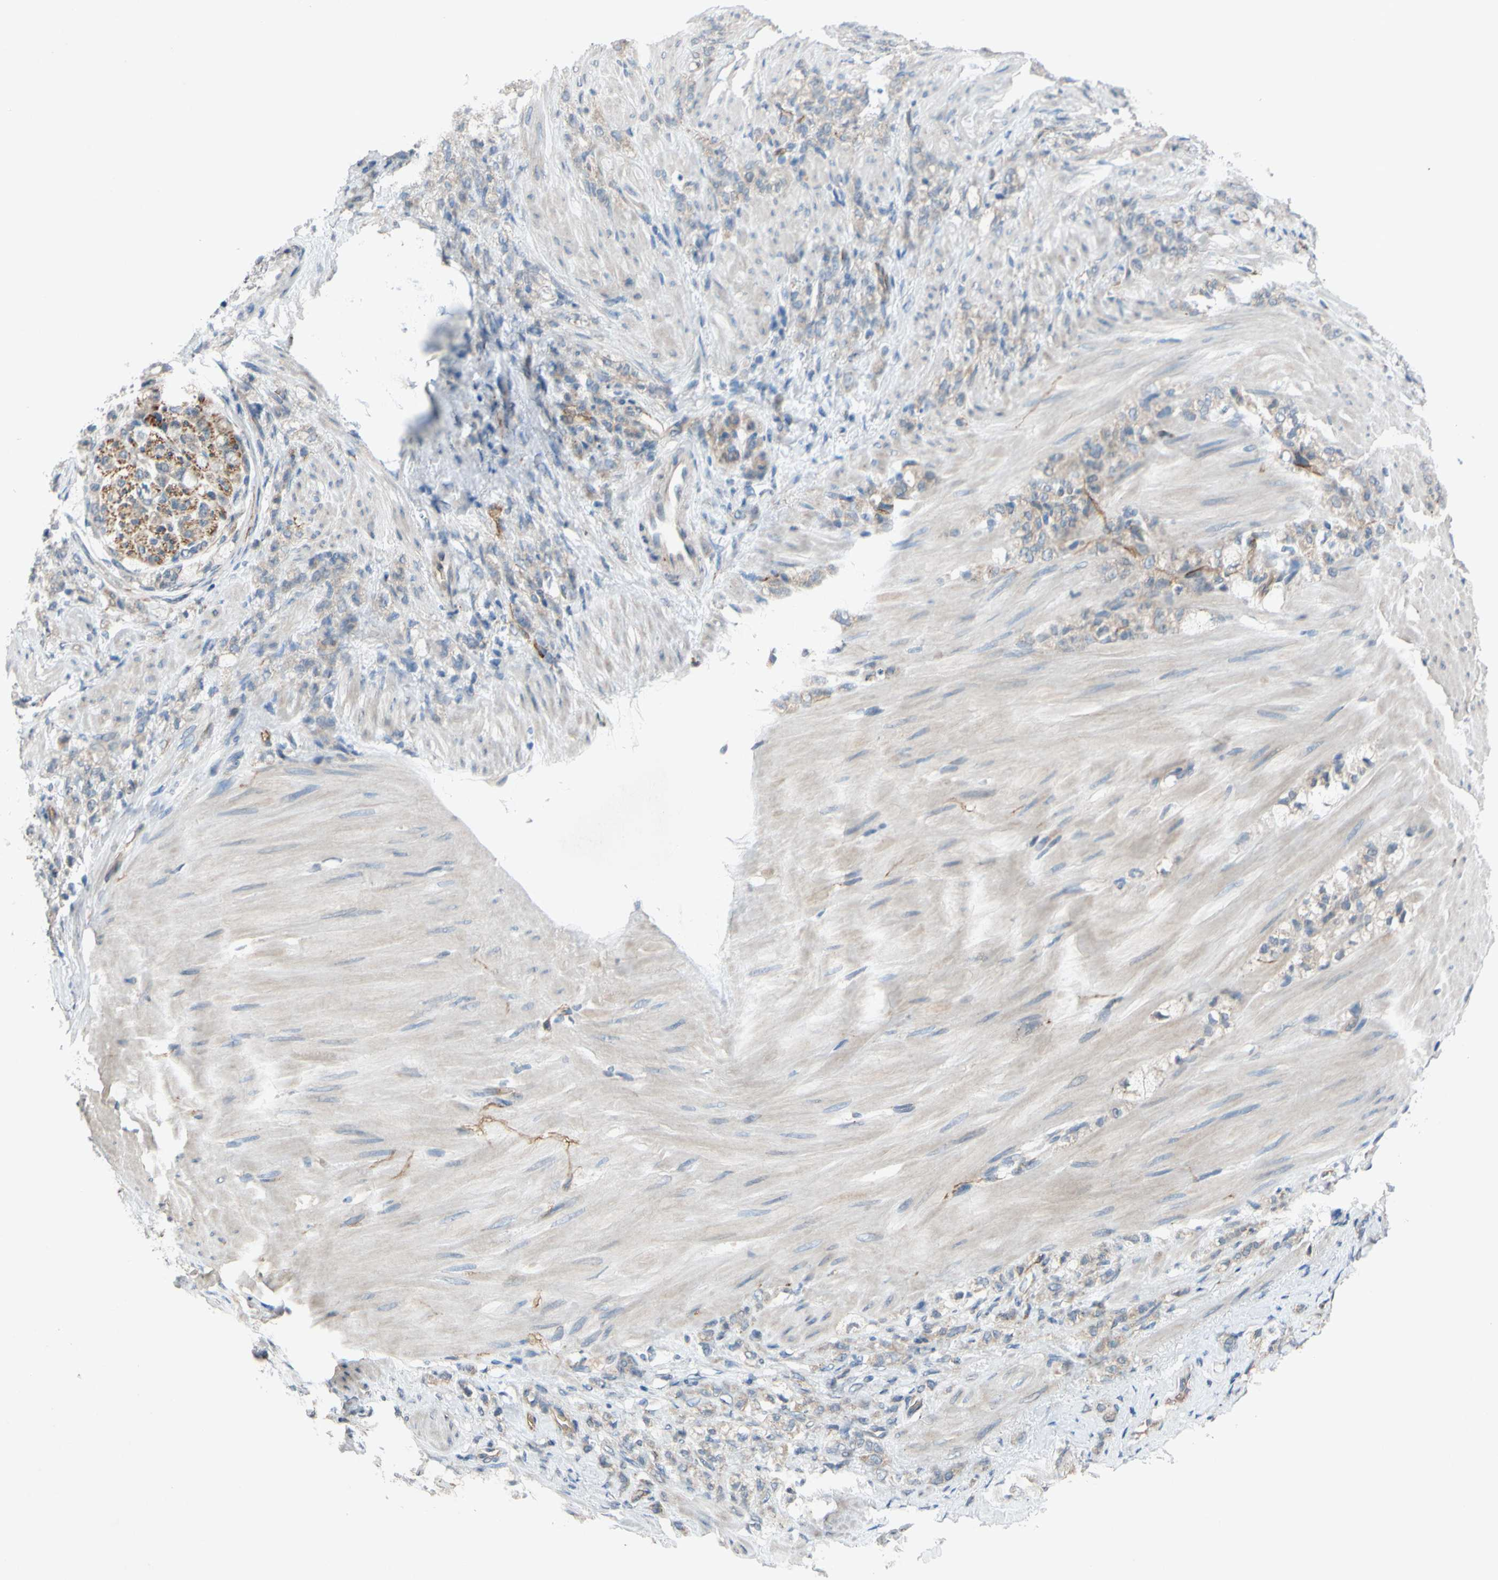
{"staining": {"intensity": "weak", "quantity": "<25%", "location": "cytoplasmic/membranous"}, "tissue": "stomach cancer", "cell_type": "Tumor cells", "image_type": "cancer", "snomed": [{"axis": "morphology", "description": "Adenocarcinoma, NOS"}, {"axis": "topography", "description": "Stomach"}], "caption": "This is a micrograph of IHC staining of stomach cancer (adenocarcinoma), which shows no positivity in tumor cells.", "gene": "ADD2", "patient": {"sex": "male", "age": 82}}